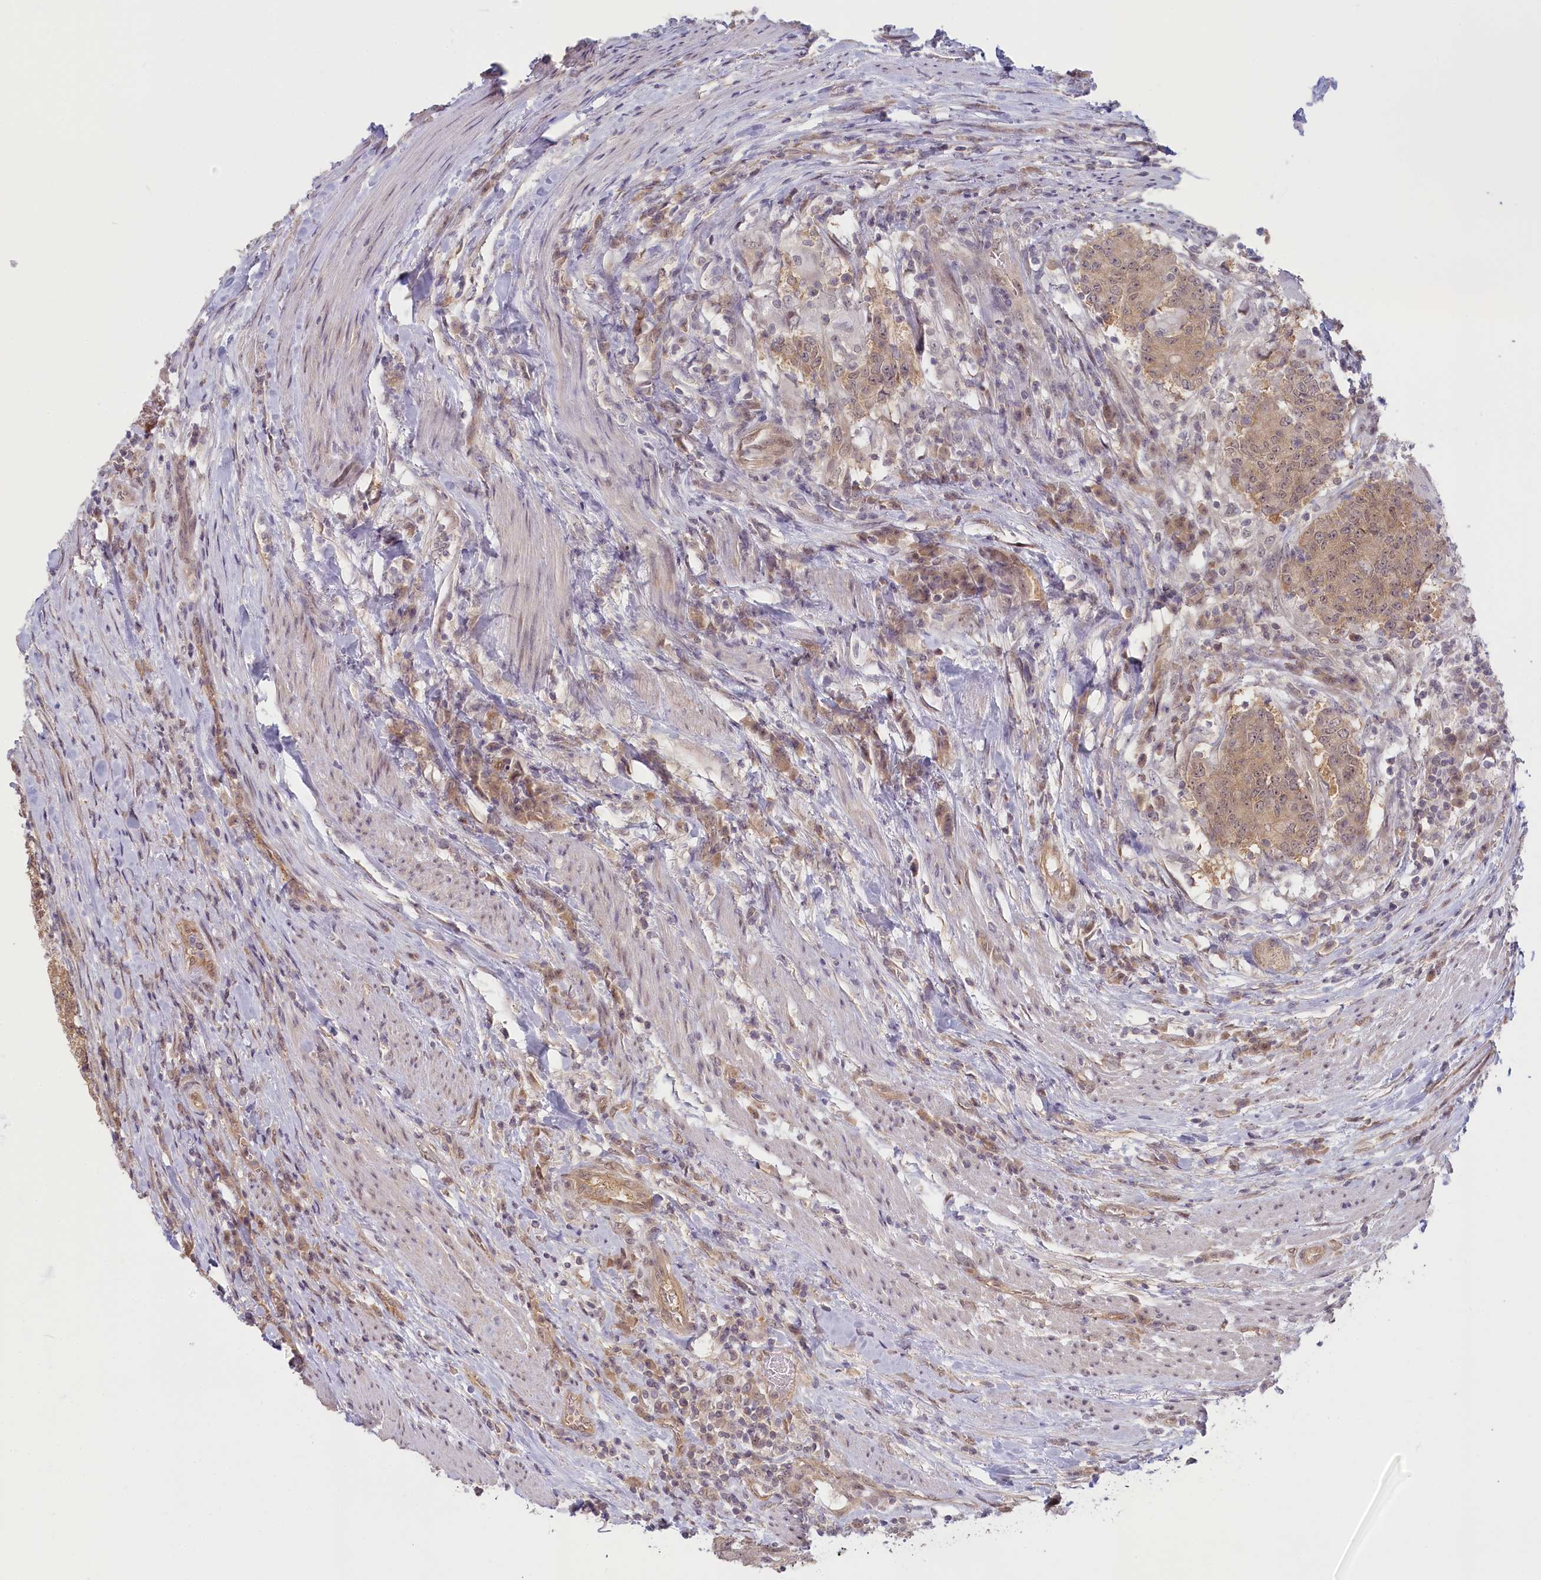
{"staining": {"intensity": "moderate", "quantity": ">75%", "location": "cytoplasmic/membranous,nuclear"}, "tissue": "colorectal cancer", "cell_type": "Tumor cells", "image_type": "cancer", "snomed": [{"axis": "morphology", "description": "Adenocarcinoma, NOS"}, {"axis": "topography", "description": "Colon"}], "caption": "A histopathology image of human colorectal cancer stained for a protein reveals moderate cytoplasmic/membranous and nuclear brown staining in tumor cells.", "gene": "C19orf44", "patient": {"sex": "female", "age": 75}}